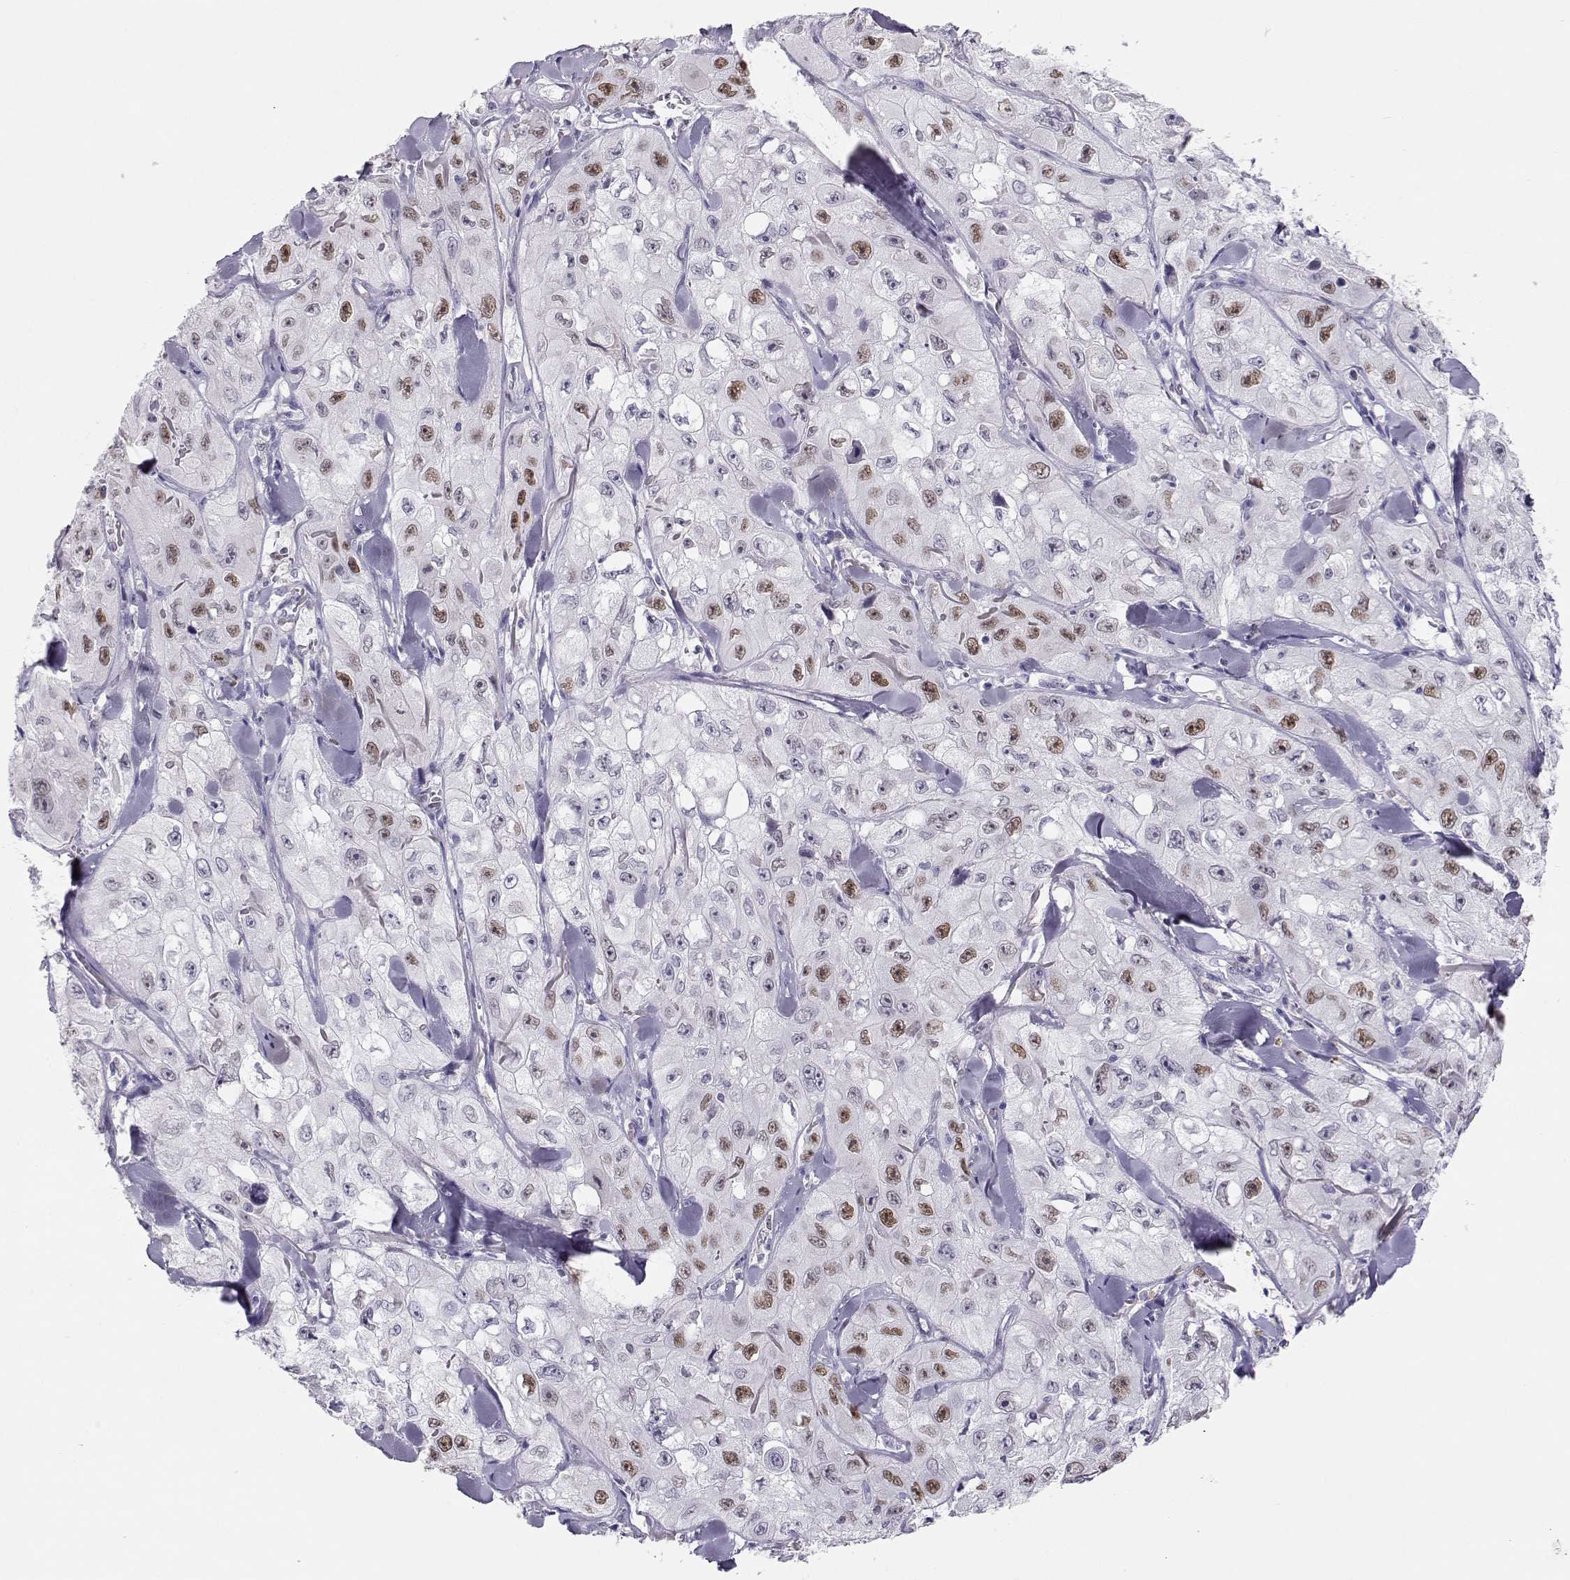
{"staining": {"intensity": "moderate", "quantity": "<25%", "location": "nuclear"}, "tissue": "skin cancer", "cell_type": "Tumor cells", "image_type": "cancer", "snomed": [{"axis": "morphology", "description": "Squamous cell carcinoma, NOS"}, {"axis": "topography", "description": "Skin"}, {"axis": "topography", "description": "Subcutis"}], "caption": "Moderate nuclear protein expression is seen in approximately <25% of tumor cells in skin squamous cell carcinoma.", "gene": "OPN5", "patient": {"sex": "male", "age": 73}}